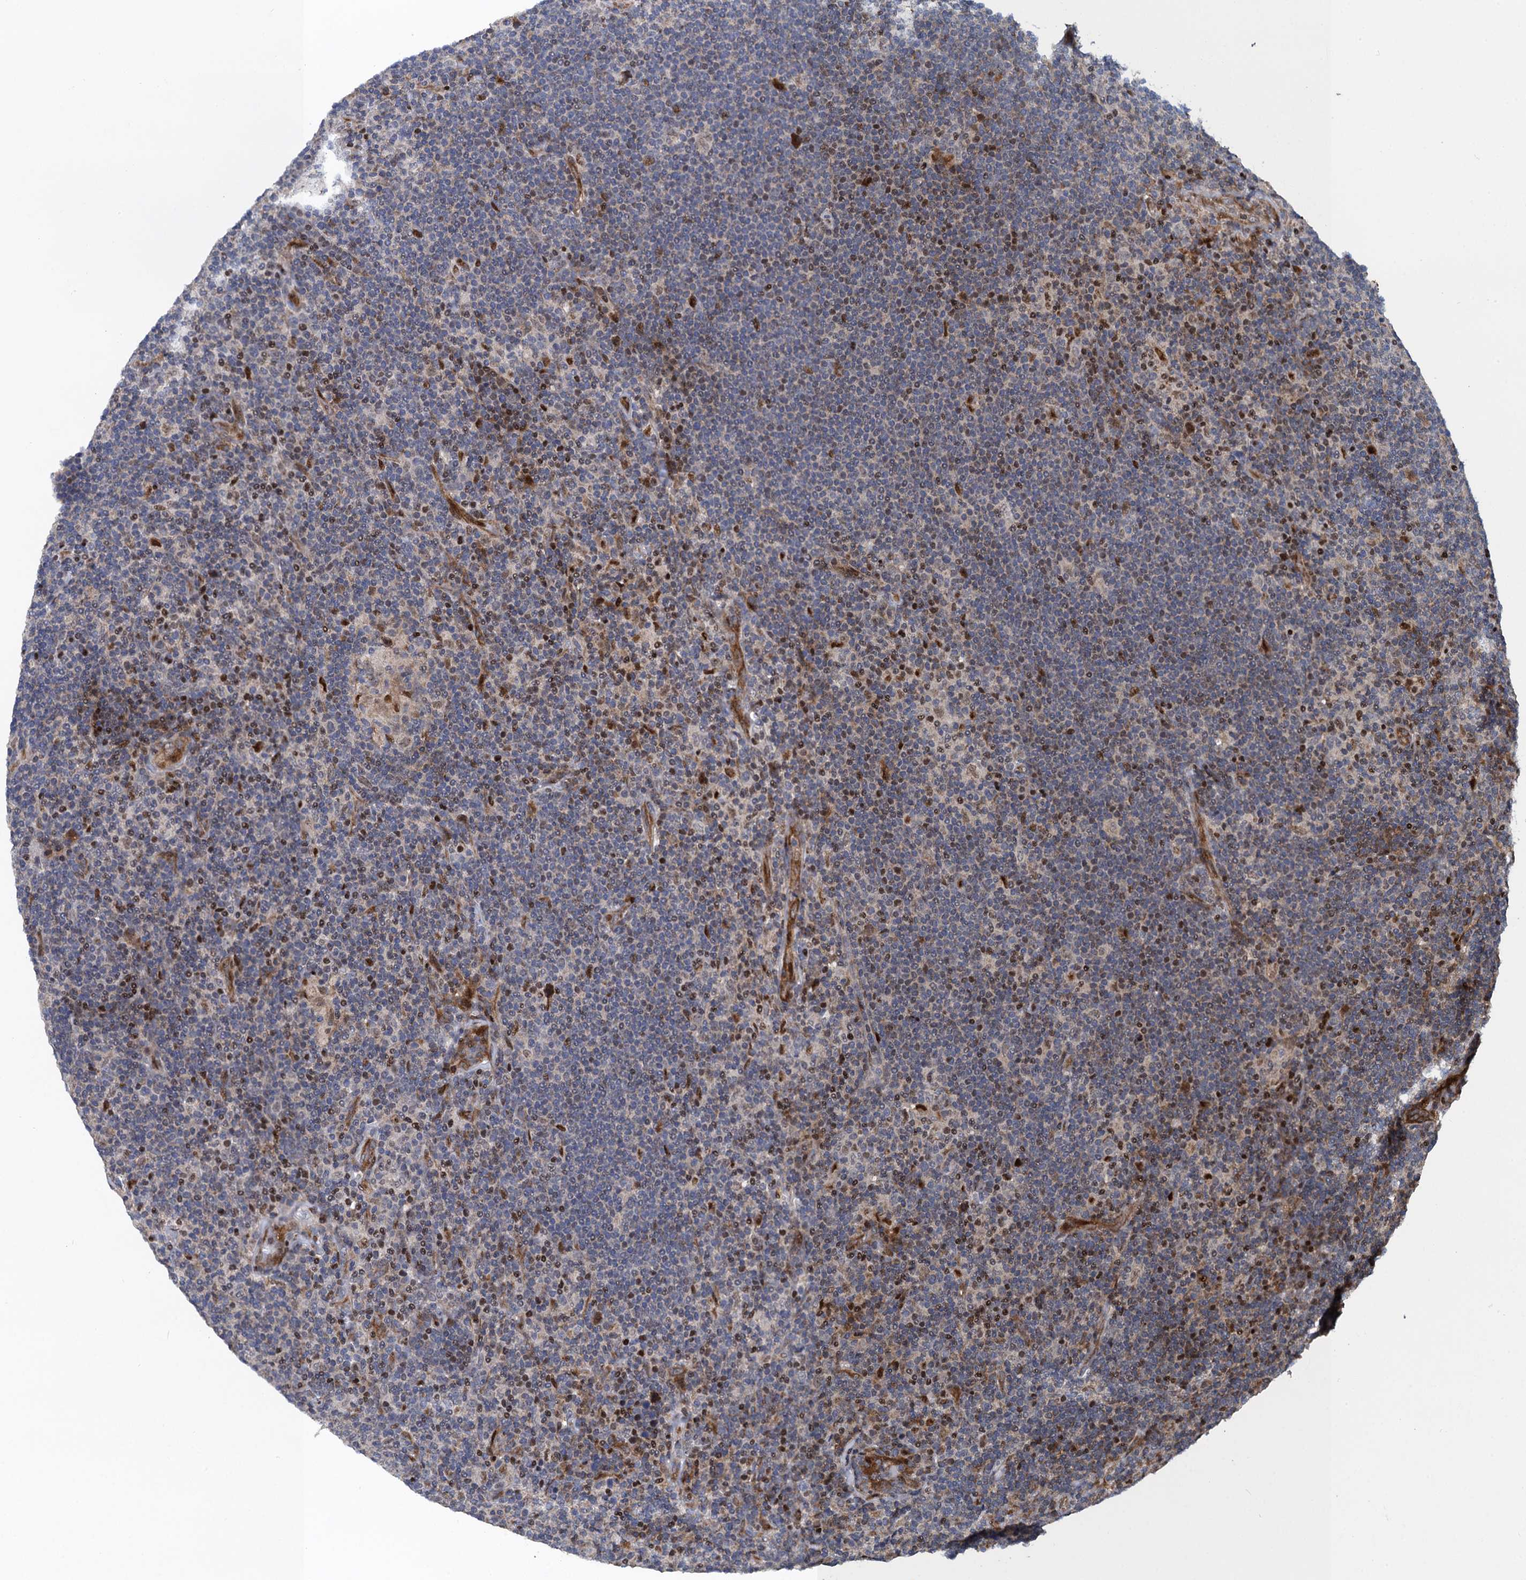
{"staining": {"intensity": "negative", "quantity": "none", "location": "none"}, "tissue": "lymphoma", "cell_type": "Tumor cells", "image_type": "cancer", "snomed": [{"axis": "morphology", "description": "Hodgkin's disease, NOS"}, {"axis": "topography", "description": "Lymph node"}], "caption": "Immunohistochemical staining of human lymphoma displays no significant staining in tumor cells. The staining was performed using DAB to visualize the protein expression in brown, while the nuclei were stained in blue with hematoxylin (Magnification: 20x).", "gene": "ATOSA", "patient": {"sex": "female", "age": 57}}